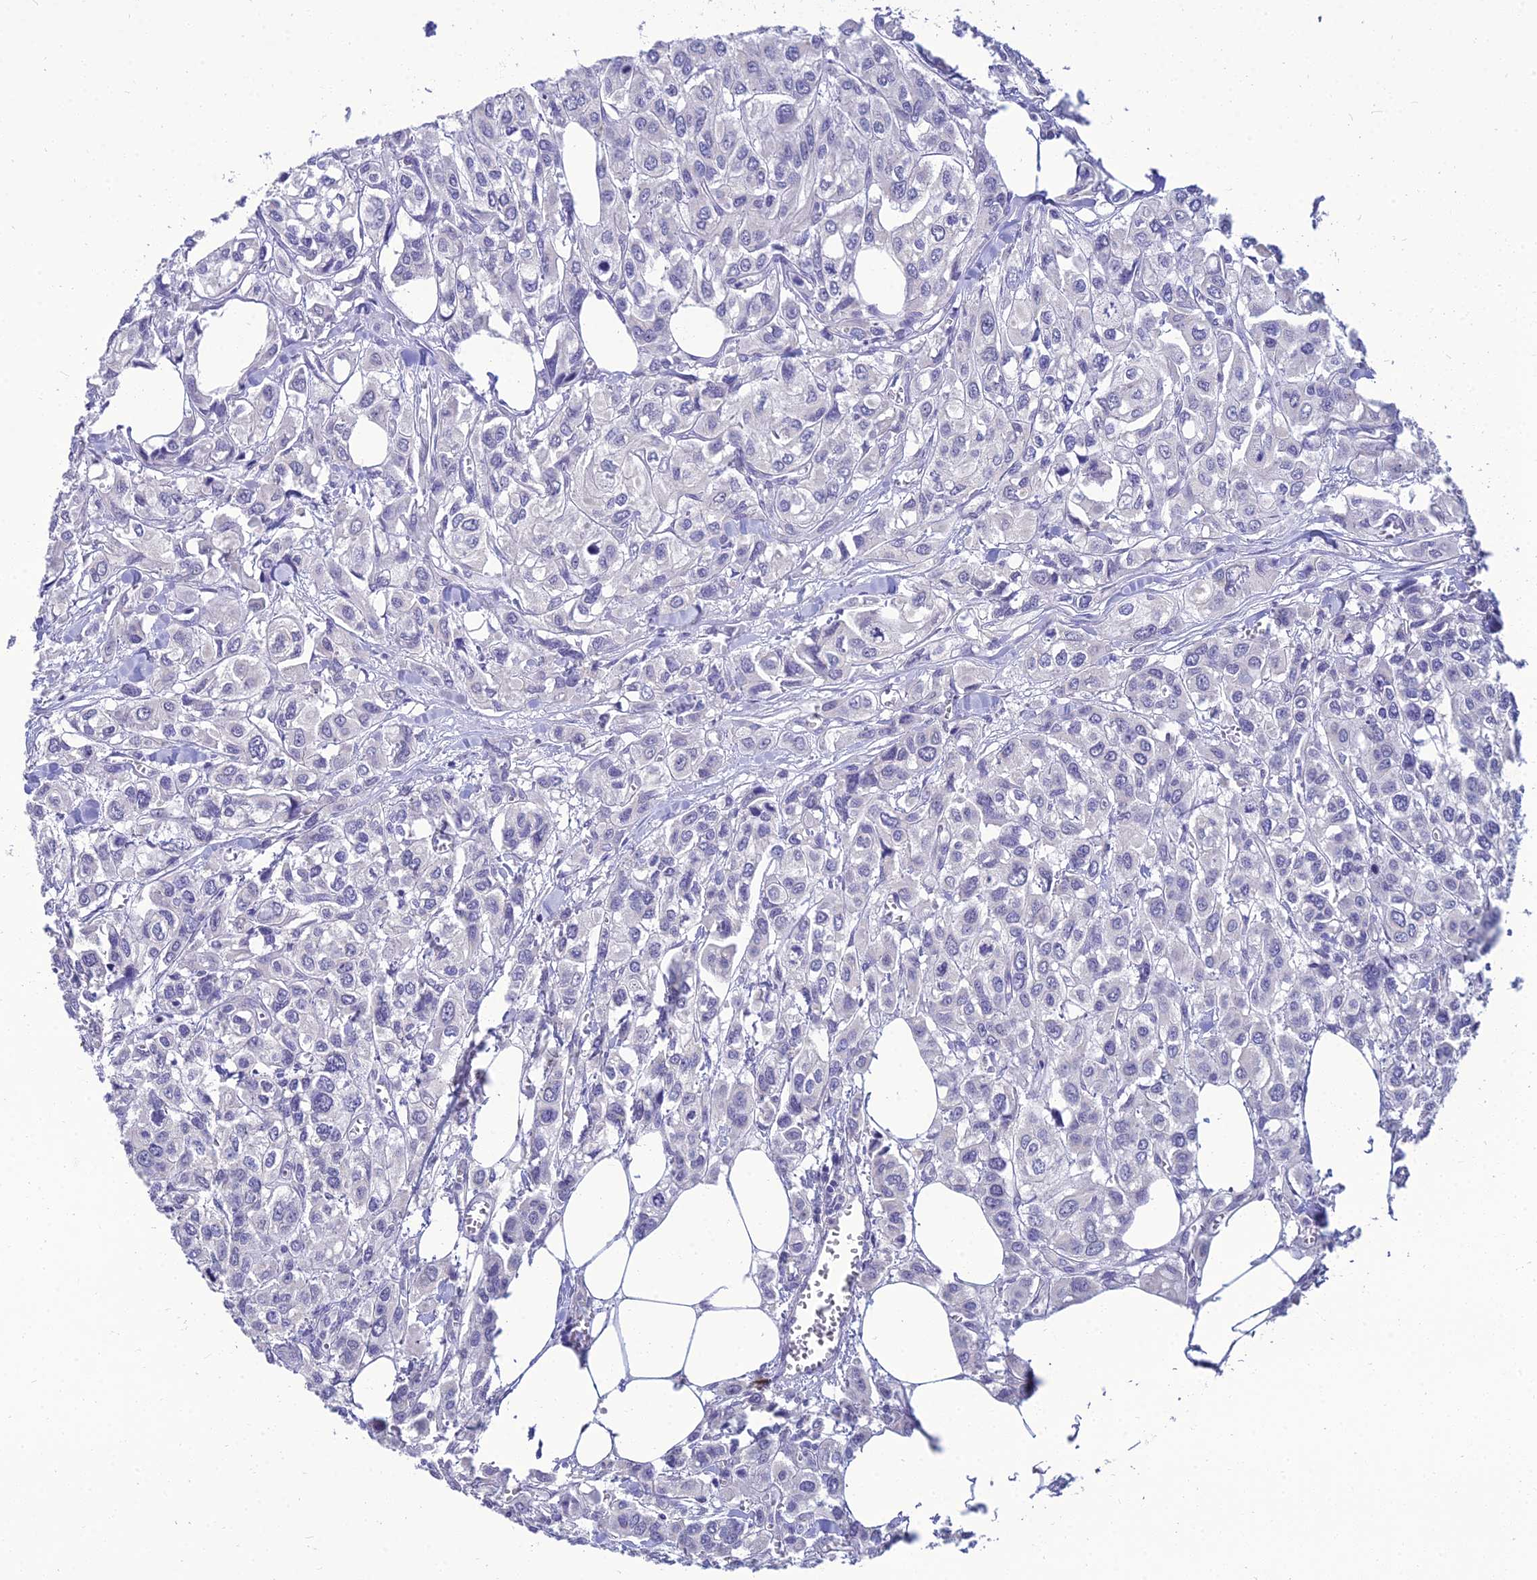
{"staining": {"intensity": "negative", "quantity": "none", "location": "none"}, "tissue": "urothelial cancer", "cell_type": "Tumor cells", "image_type": "cancer", "snomed": [{"axis": "morphology", "description": "Urothelial carcinoma, High grade"}, {"axis": "topography", "description": "Urinary bladder"}], "caption": "Urothelial cancer stained for a protein using immunohistochemistry (IHC) displays no positivity tumor cells.", "gene": "NPY", "patient": {"sex": "male", "age": 67}}